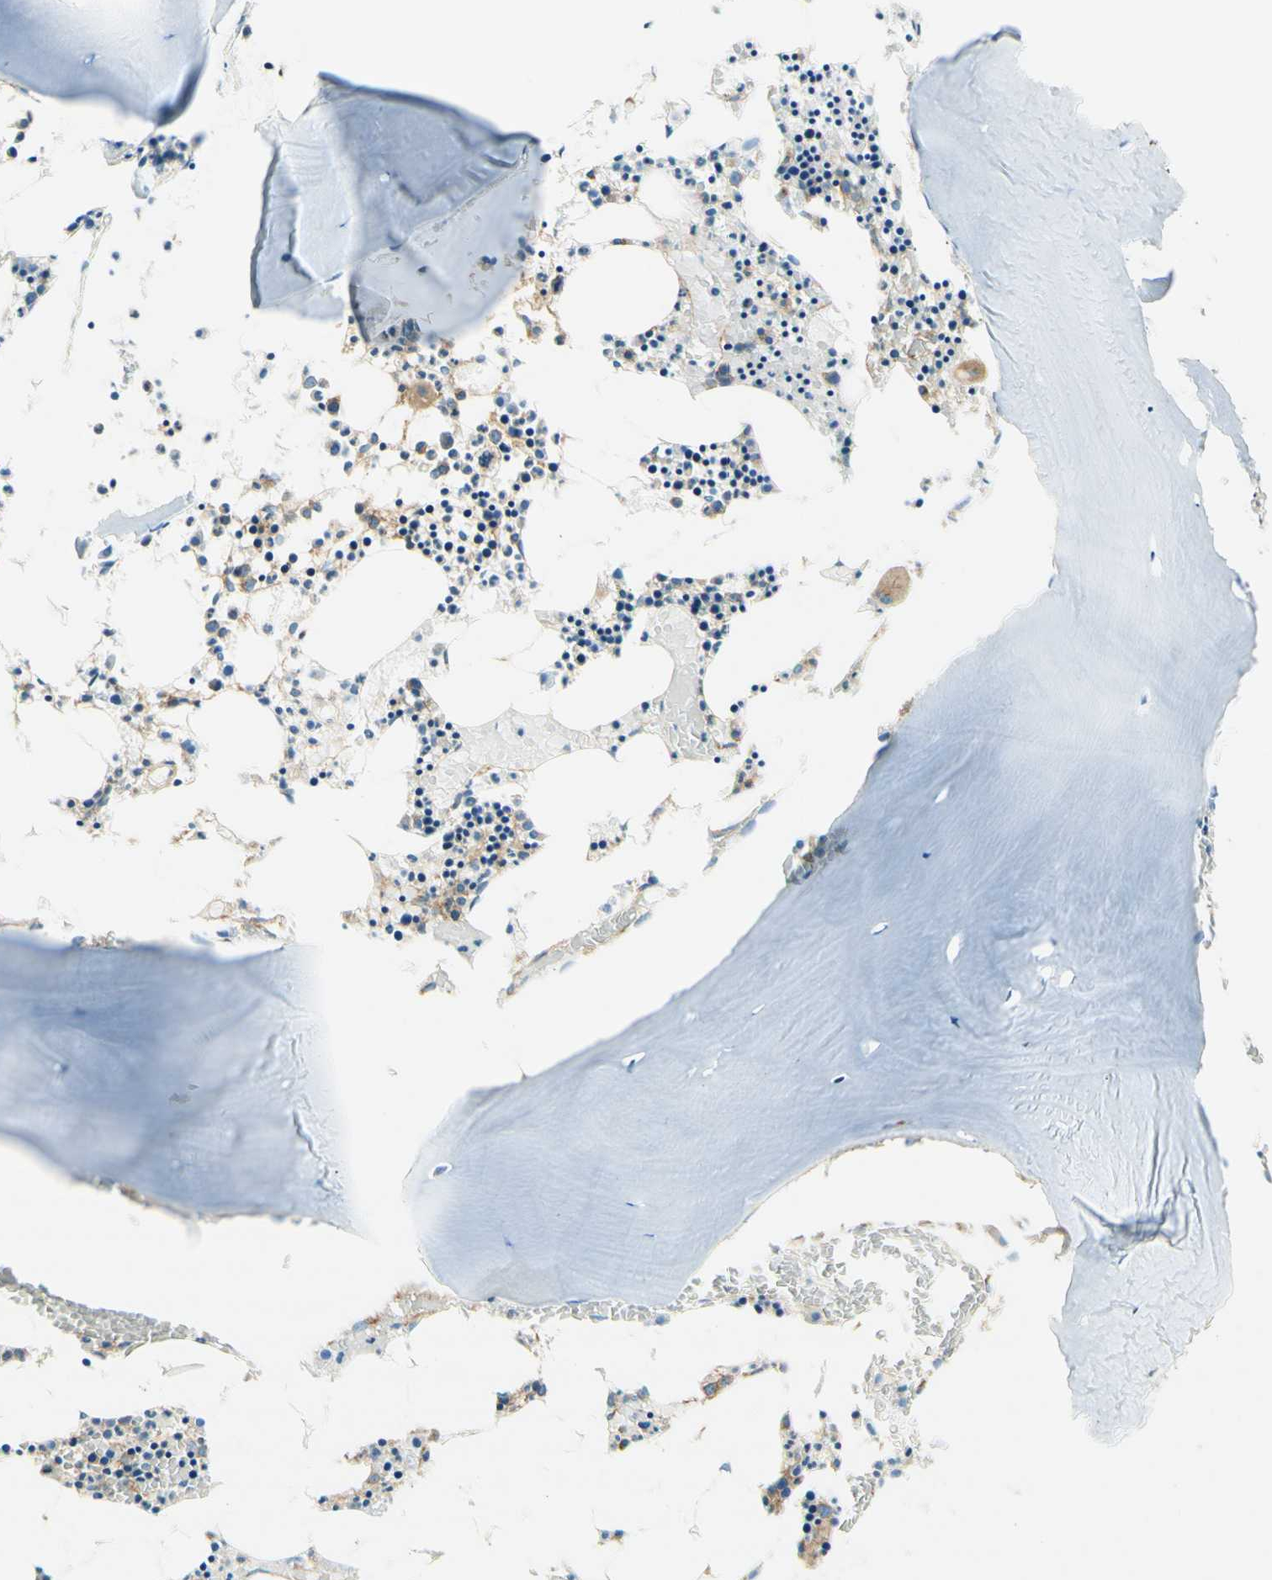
{"staining": {"intensity": "weak", "quantity": "<25%", "location": "cytoplasmic/membranous"}, "tissue": "bone marrow", "cell_type": "Hematopoietic cells", "image_type": "normal", "snomed": [{"axis": "morphology", "description": "Normal tissue, NOS"}, {"axis": "morphology", "description": "Inflammation, NOS"}, {"axis": "topography", "description": "Bone marrow"}], "caption": "The immunohistochemistry image has no significant positivity in hematopoietic cells of bone marrow.", "gene": "CLTC", "patient": {"sex": "male", "age": 14}}